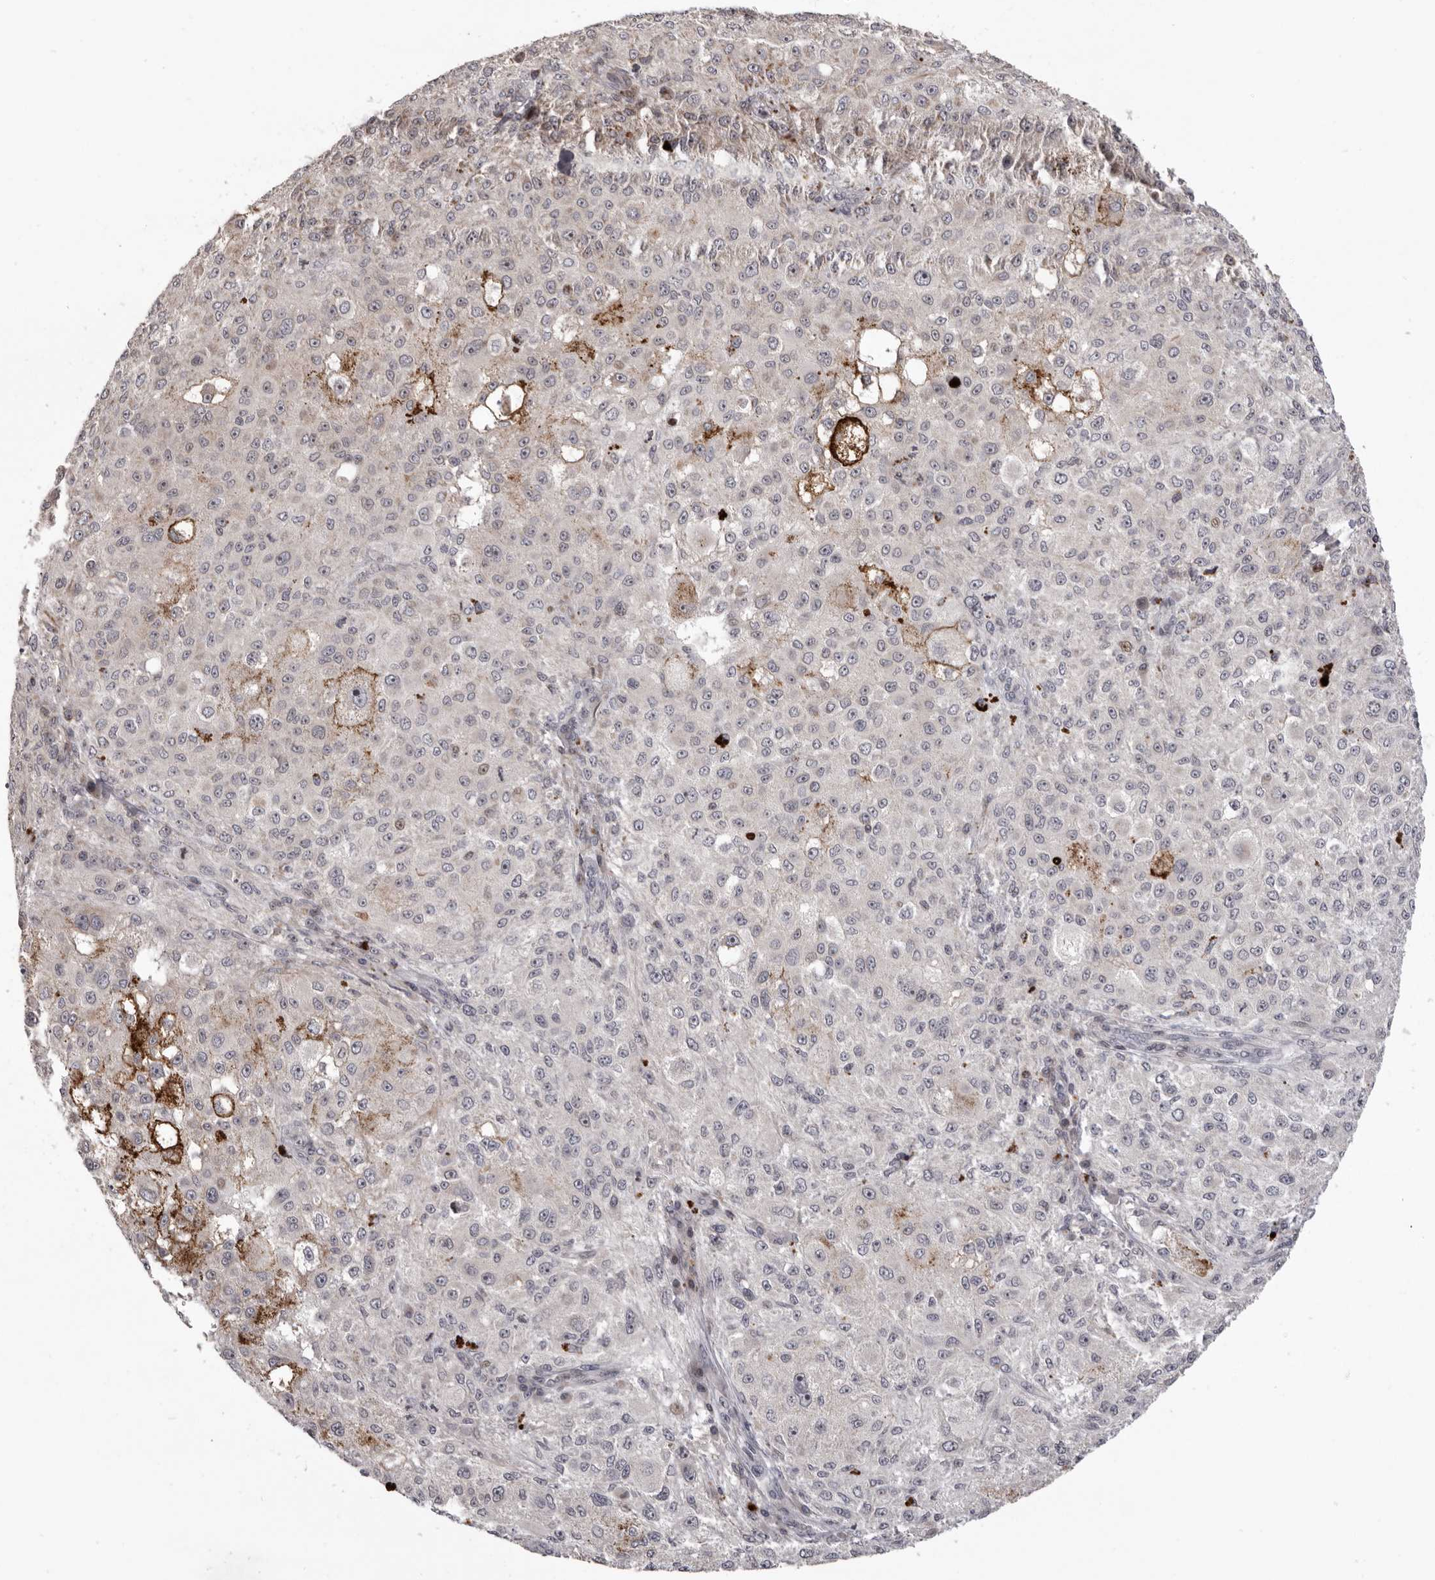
{"staining": {"intensity": "negative", "quantity": "none", "location": "none"}, "tissue": "melanoma", "cell_type": "Tumor cells", "image_type": "cancer", "snomed": [{"axis": "morphology", "description": "Necrosis, NOS"}, {"axis": "morphology", "description": "Malignant melanoma, NOS"}, {"axis": "topography", "description": "Skin"}], "caption": "The micrograph displays no significant positivity in tumor cells of malignant melanoma.", "gene": "AZIN1", "patient": {"sex": "female", "age": 87}}